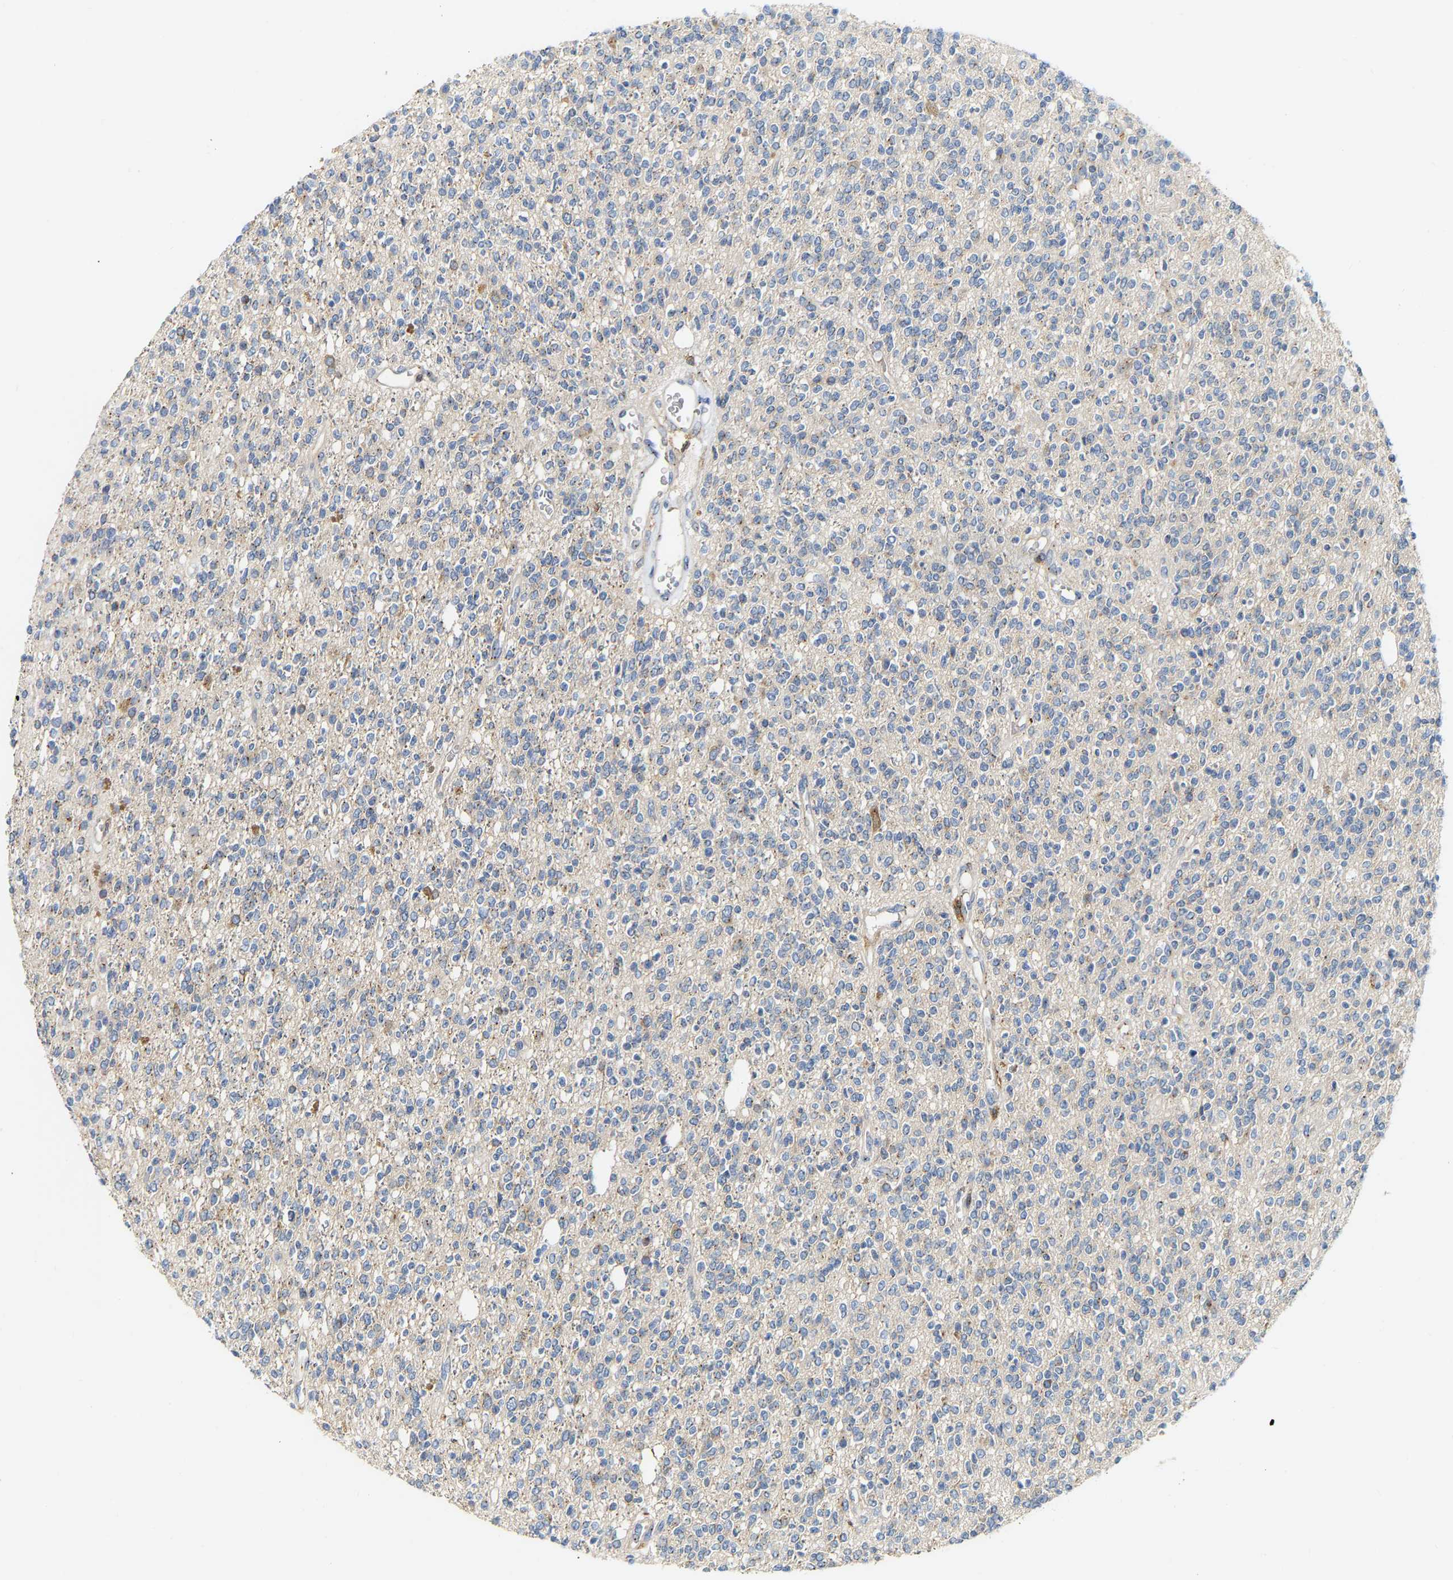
{"staining": {"intensity": "weak", "quantity": "25%-75%", "location": "cytoplasmic/membranous"}, "tissue": "glioma", "cell_type": "Tumor cells", "image_type": "cancer", "snomed": [{"axis": "morphology", "description": "Glioma, malignant, High grade"}, {"axis": "topography", "description": "Brain"}], "caption": "Brown immunohistochemical staining in glioma reveals weak cytoplasmic/membranous positivity in about 25%-75% of tumor cells.", "gene": "PCNT", "patient": {"sex": "male", "age": 34}}